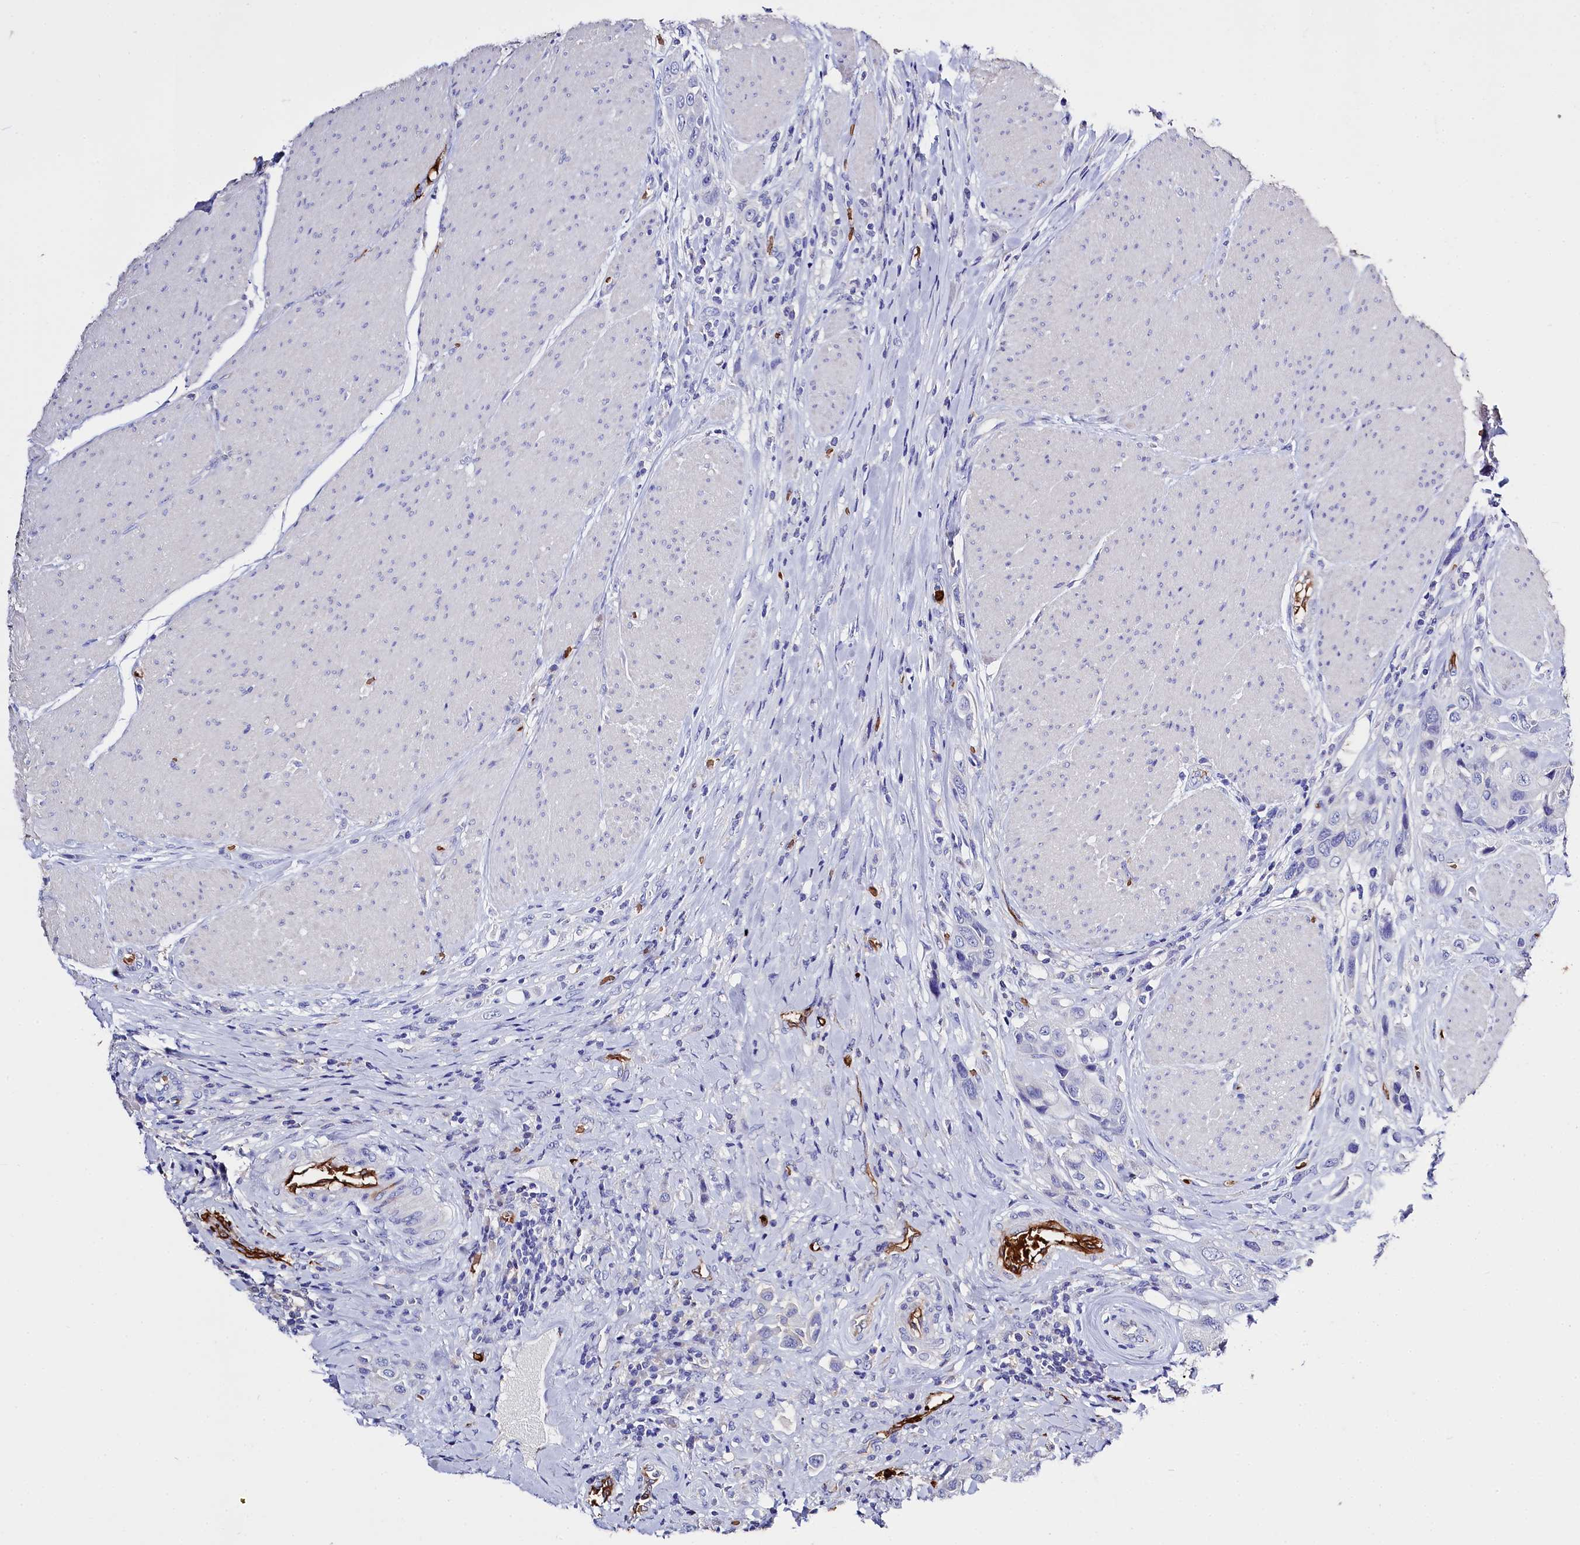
{"staining": {"intensity": "negative", "quantity": "none", "location": "none"}, "tissue": "urothelial cancer", "cell_type": "Tumor cells", "image_type": "cancer", "snomed": [{"axis": "morphology", "description": "Urothelial carcinoma, High grade"}, {"axis": "topography", "description": "Urinary bladder"}], "caption": "Urothelial cancer was stained to show a protein in brown. There is no significant positivity in tumor cells. (Brightfield microscopy of DAB immunohistochemistry (IHC) at high magnification).", "gene": "RPUSD3", "patient": {"sex": "male", "age": 50}}